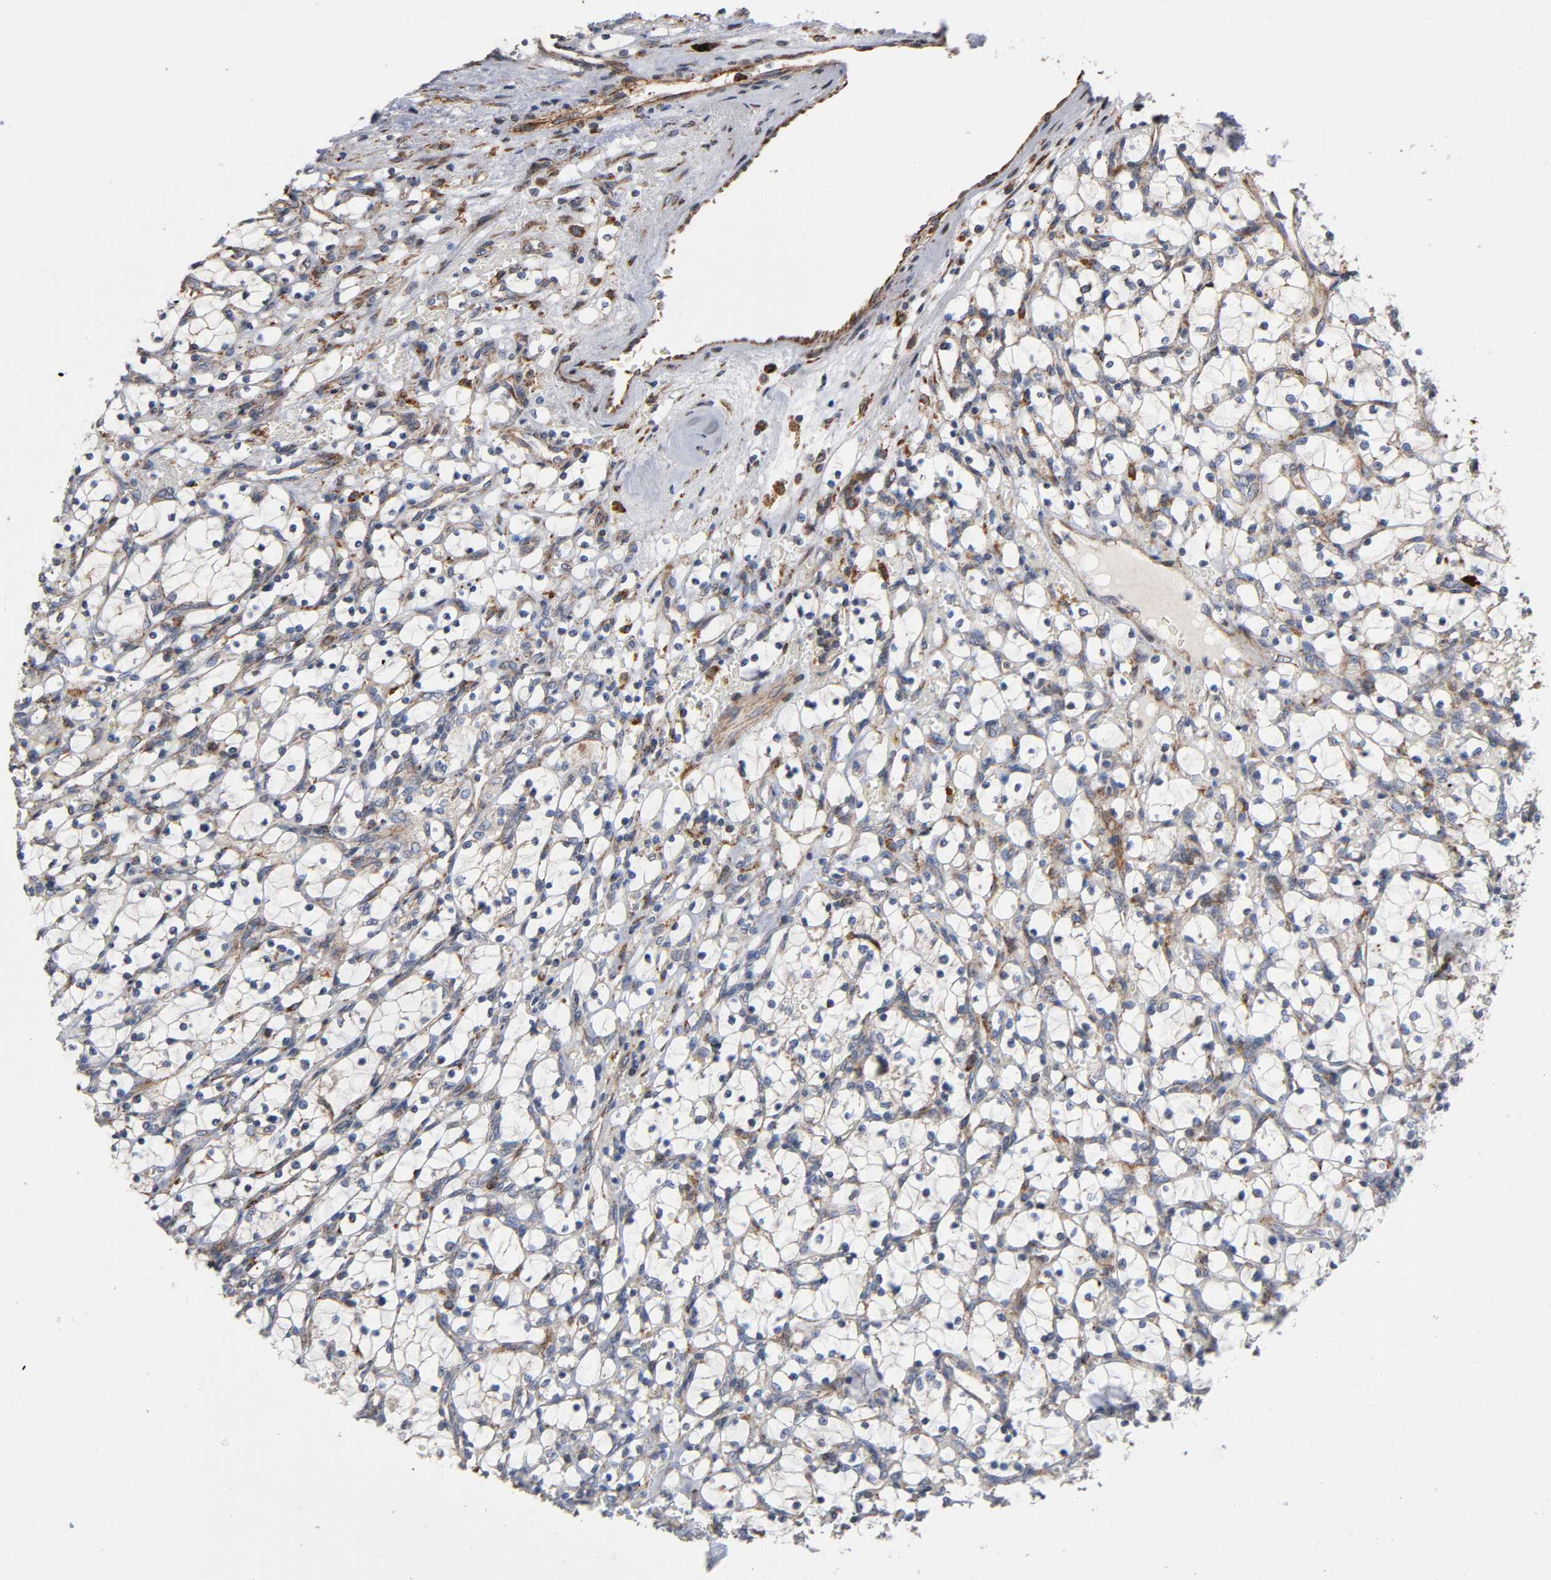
{"staining": {"intensity": "weak", "quantity": "25%-75%", "location": "cytoplasmic/membranous"}, "tissue": "renal cancer", "cell_type": "Tumor cells", "image_type": "cancer", "snomed": [{"axis": "morphology", "description": "Adenocarcinoma, NOS"}, {"axis": "topography", "description": "Kidney"}], "caption": "This histopathology image reveals immunohistochemistry staining of renal adenocarcinoma, with low weak cytoplasmic/membranous positivity in about 25%-75% of tumor cells.", "gene": "MAP3K1", "patient": {"sex": "female", "age": 69}}